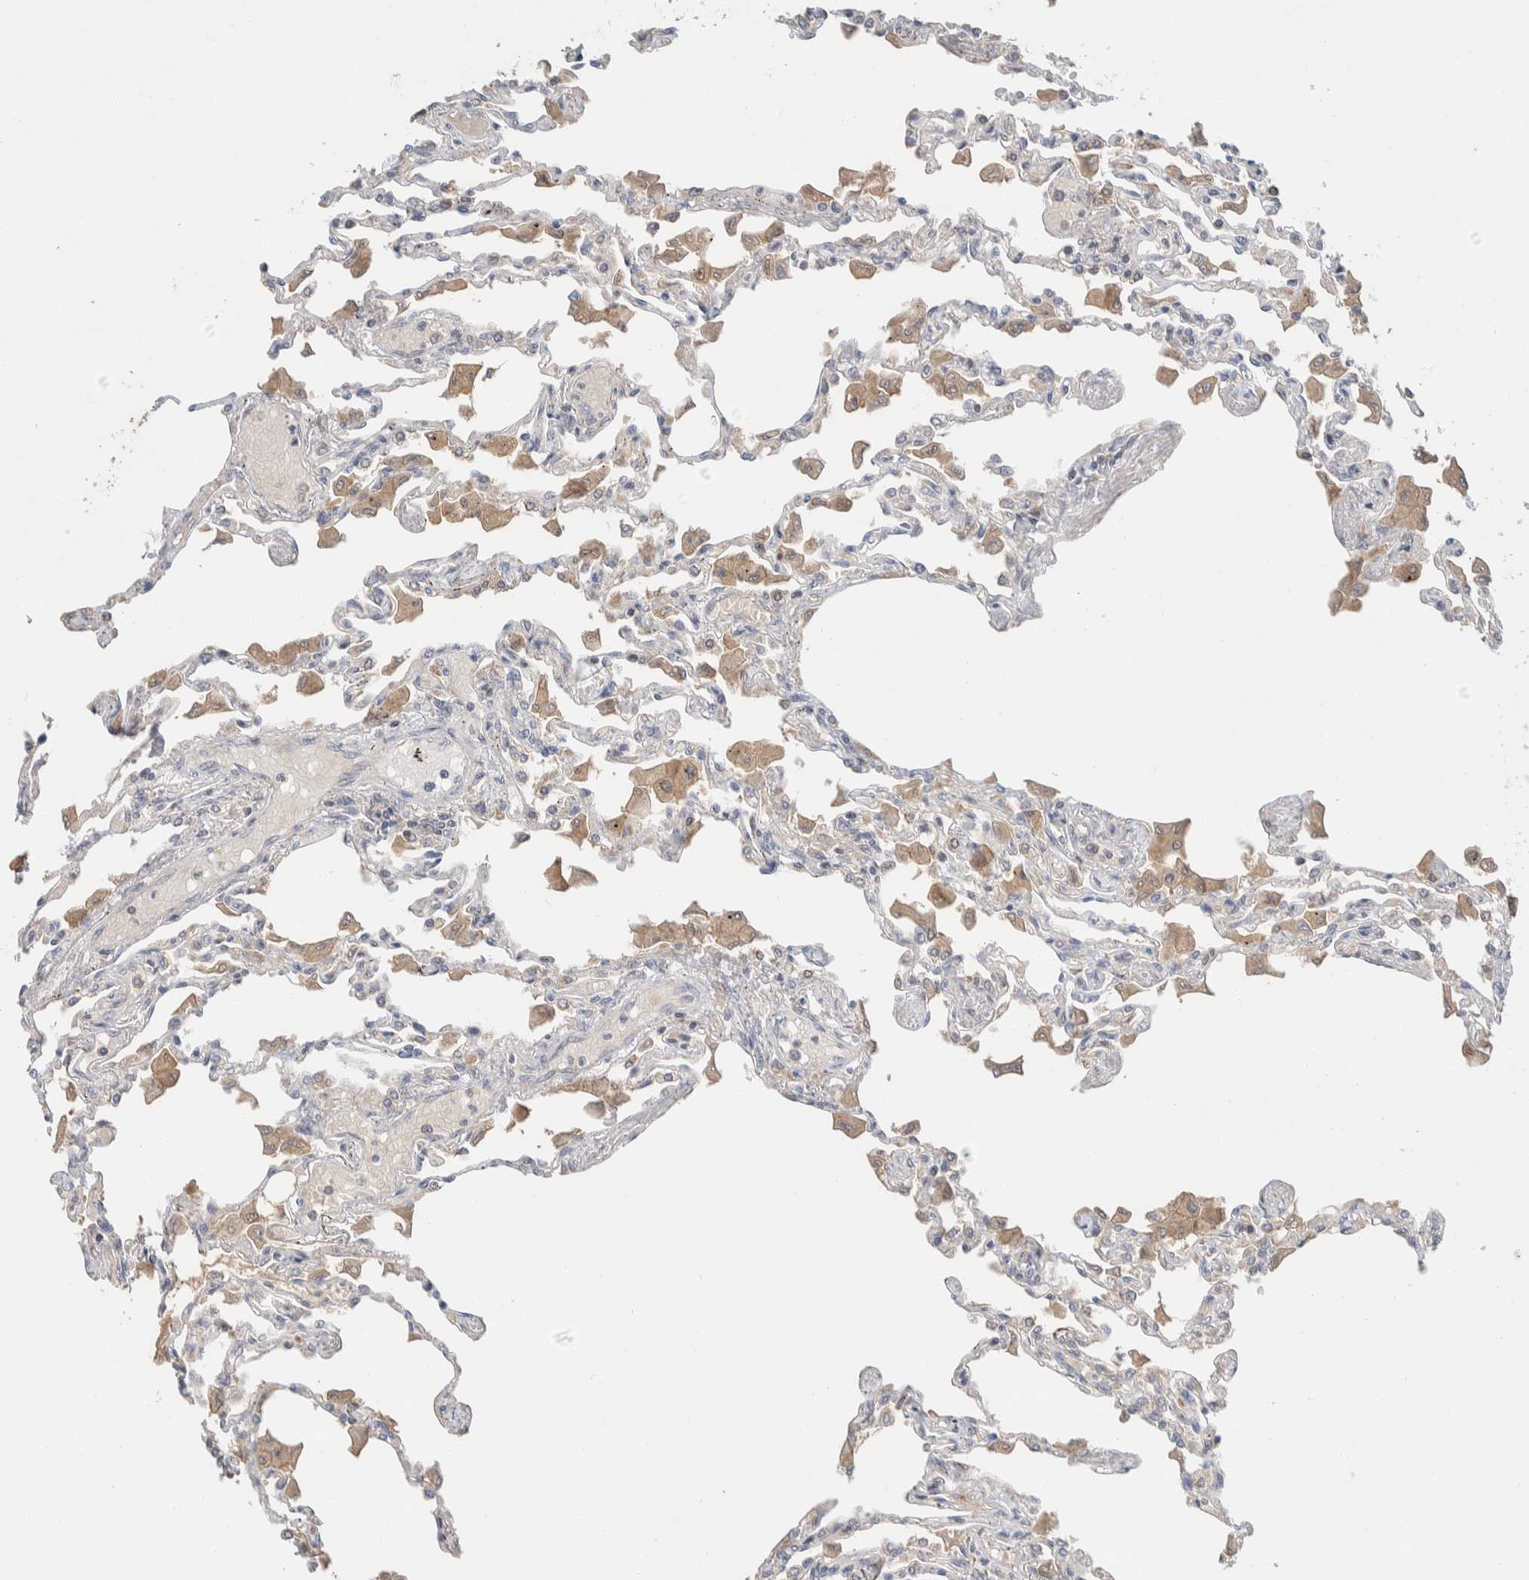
{"staining": {"intensity": "negative", "quantity": "none", "location": "none"}, "tissue": "lung", "cell_type": "Alveolar cells", "image_type": "normal", "snomed": [{"axis": "morphology", "description": "Normal tissue, NOS"}, {"axis": "topography", "description": "Bronchus"}, {"axis": "topography", "description": "Lung"}], "caption": "A photomicrograph of human lung is negative for staining in alveolar cells. (Brightfield microscopy of DAB (3,3'-diaminobenzidine) IHC at high magnification).", "gene": "RUSF1", "patient": {"sex": "female", "age": 49}}